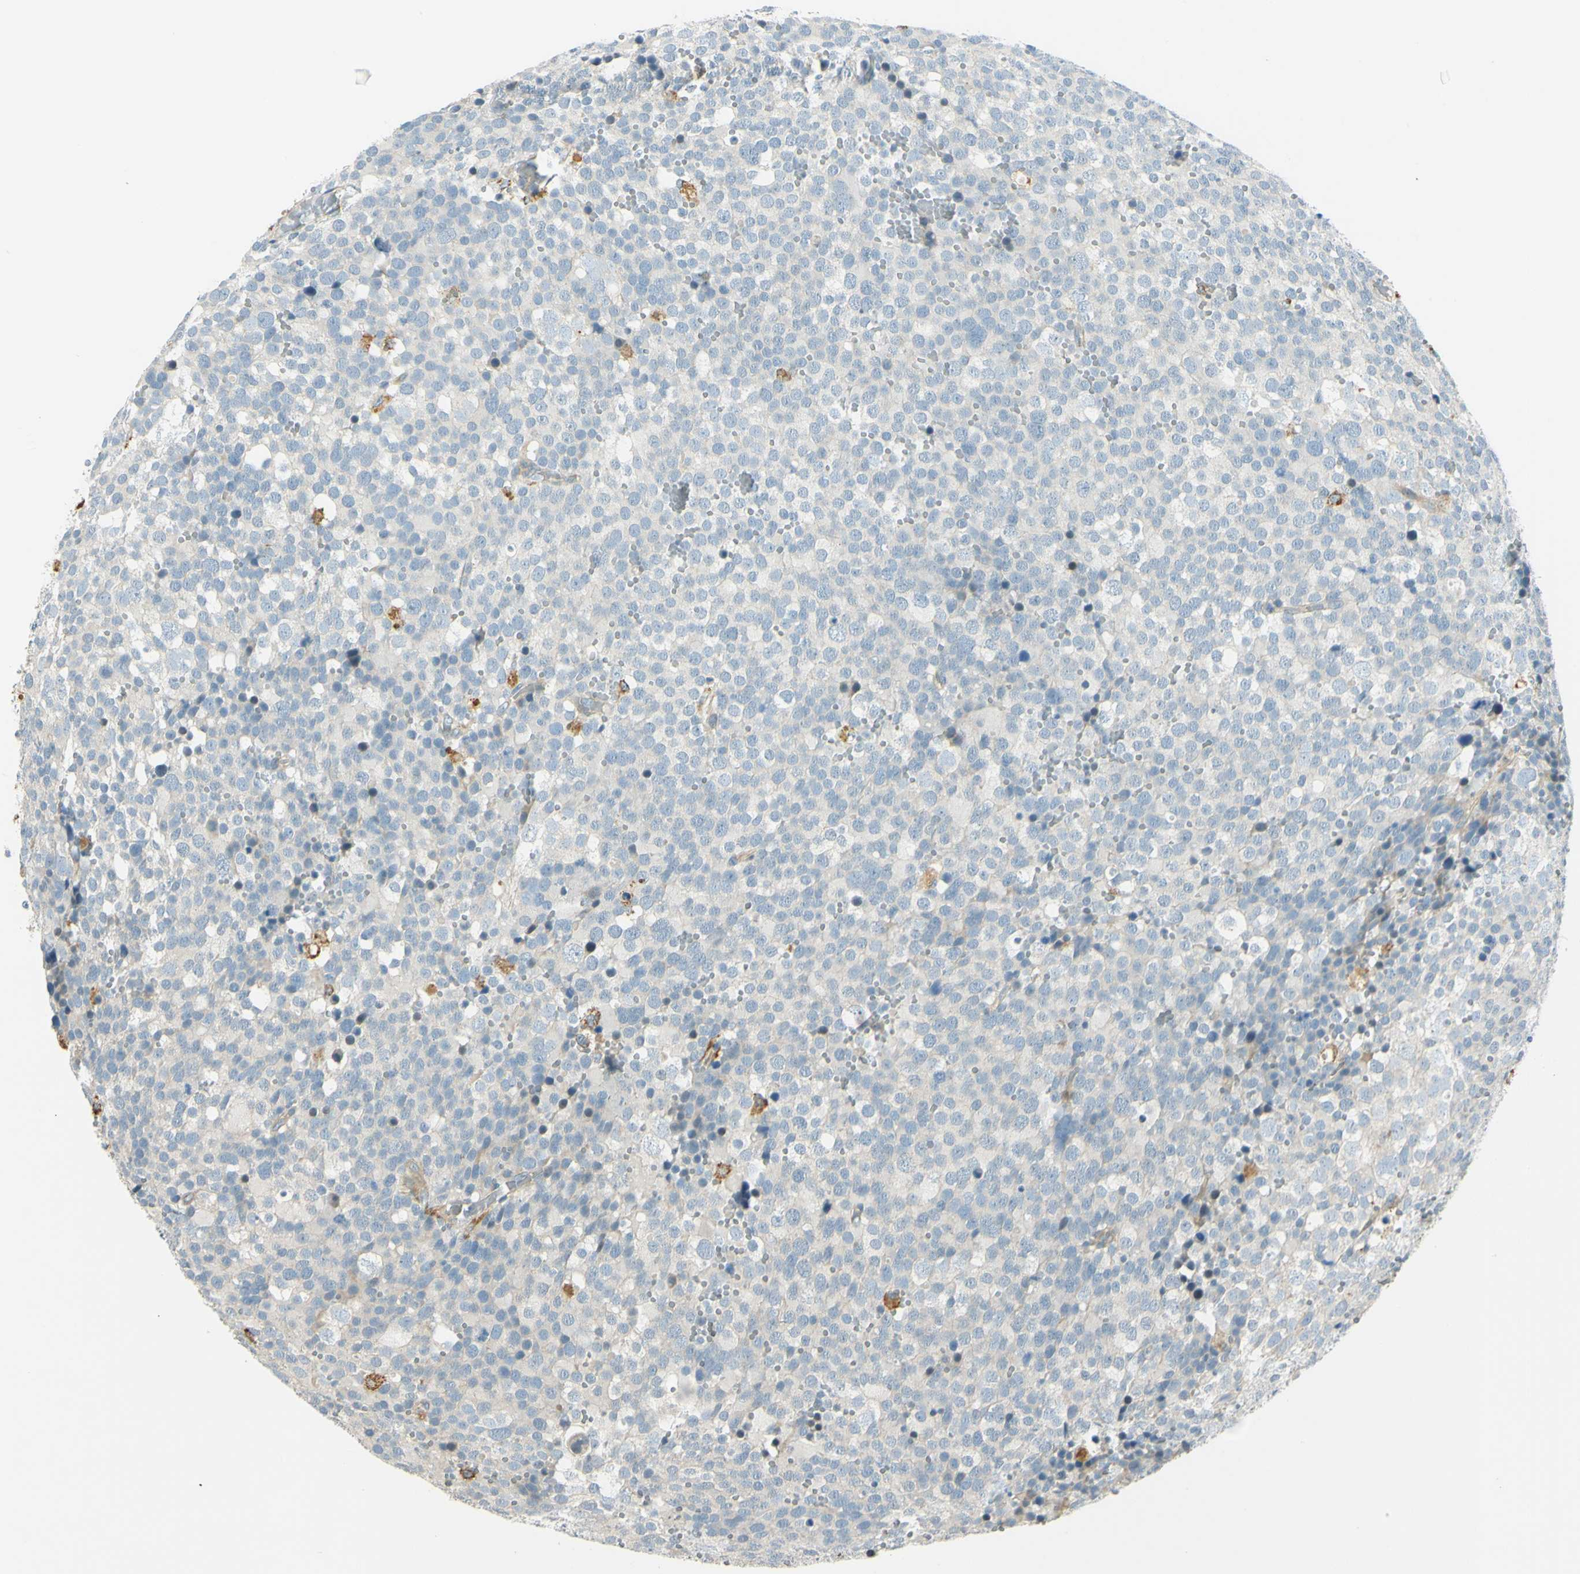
{"staining": {"intensity": "negative", "quantity": "none", "location": "none"}, "tissue": "testis cancer", "cell_type": "Tumor cells", "image_type": "cancer", "snomed": [{"axis": "morphology", "description": "Seminoma, NOS"}, {"axis": "topography", "description": "Testis"}], "caption": "Human testis seminoma stained for a protein using immunohistochemistry (IHC) displays no positivity in tumor cells.", "gene": "LAMA3", "patient": {"sex": "male", "age": 71}}